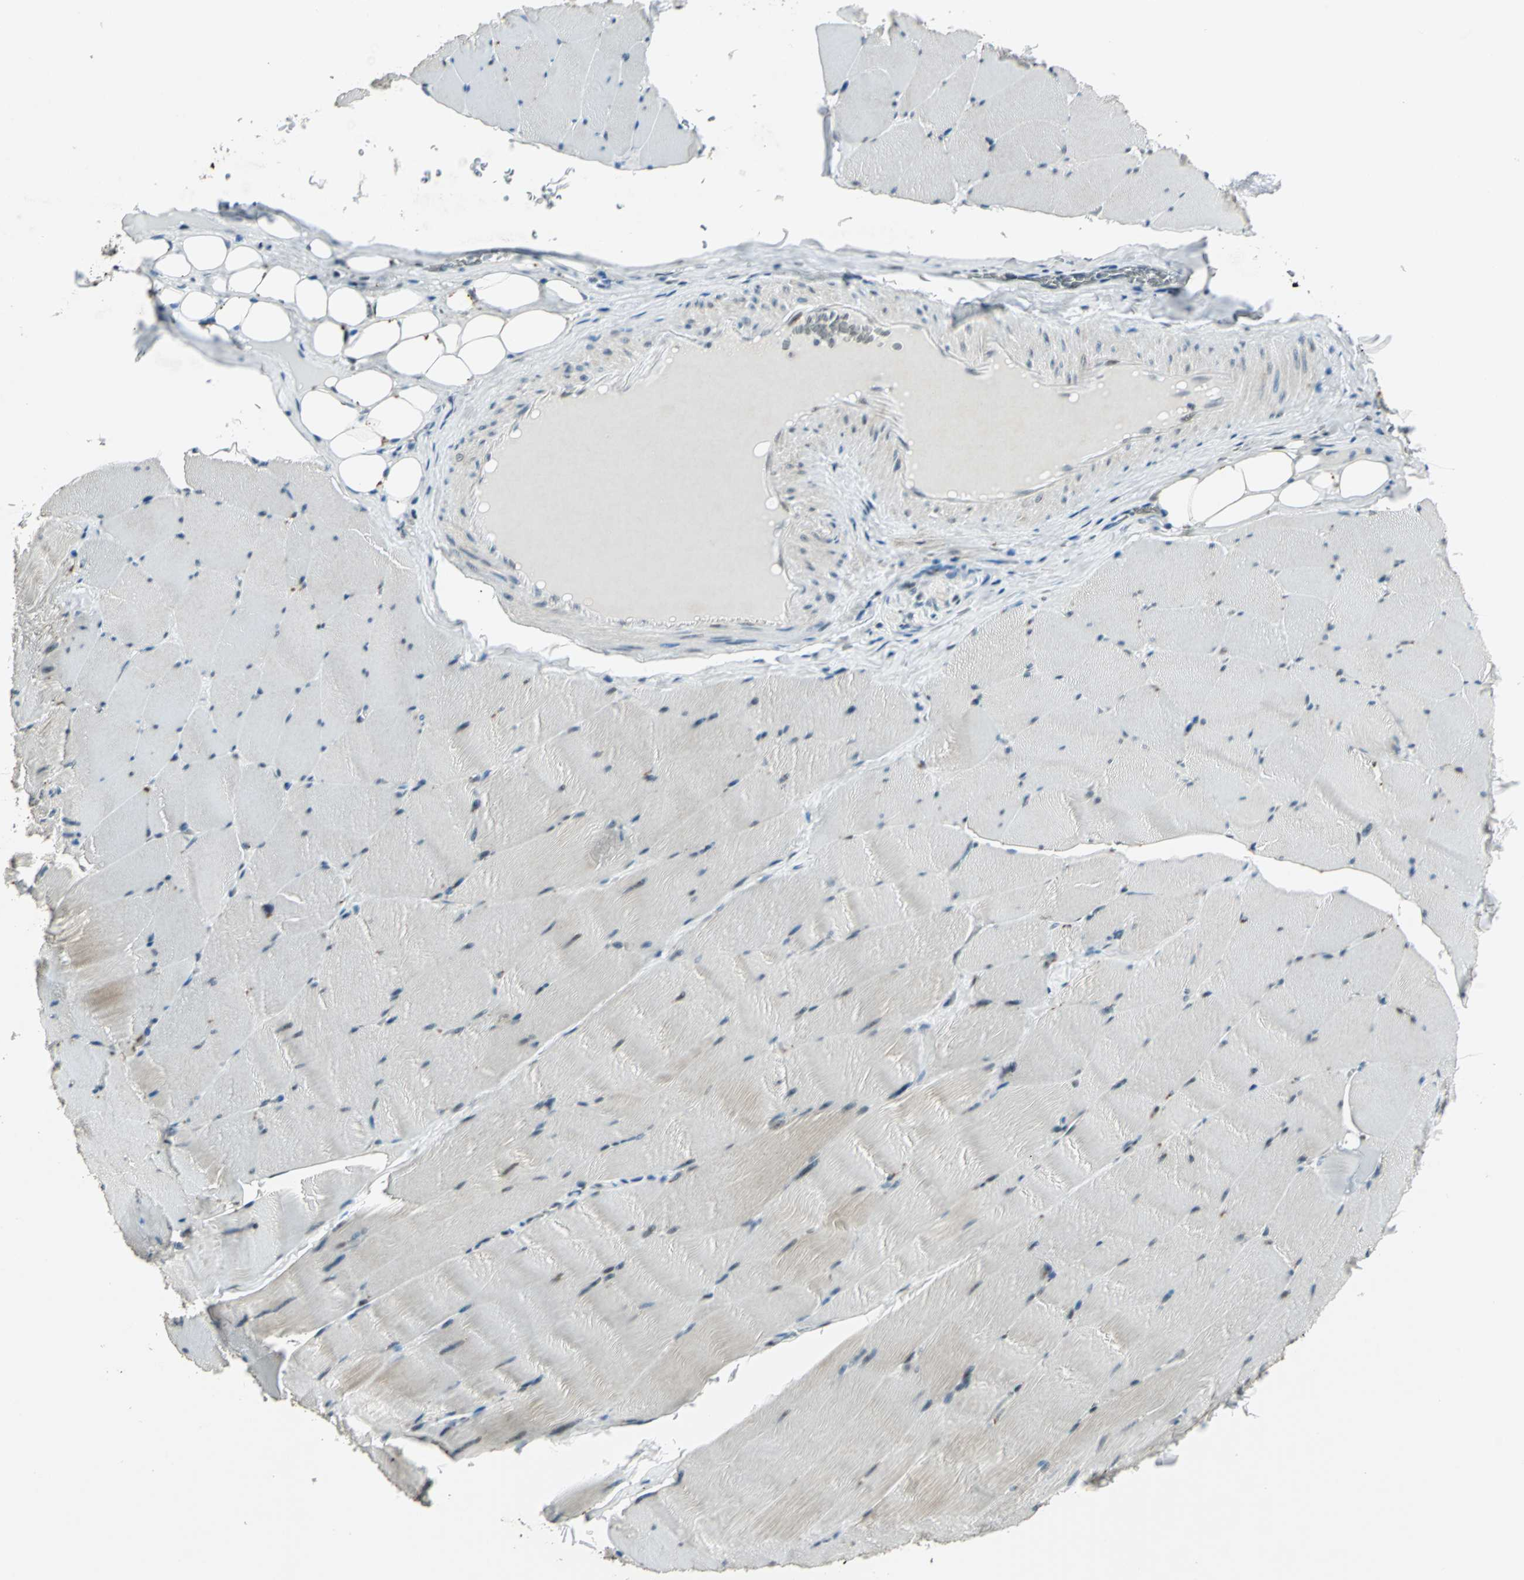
{"staining": {"intensity": "moderate", "quantity": "25%-75%", "location": "cytoplasmic/membranous,nuclear"}, "tissue": "skeletal muscle", "cell_type": "Myocytes", "image_type": "normal", "snomed": [{"axis": "morphology", "description": "Normal tissue, NOS"}, {"axis": "topography", "description": "Skeletal muscle"}], "caption": "Benign skeletal muscle demonstrates moderate cytoplasmic/membranous,nuclear expression in about 25%-75% of myocytes.", "gene": "KAT6B", "patient": {"sex": "male", "age": 62}}